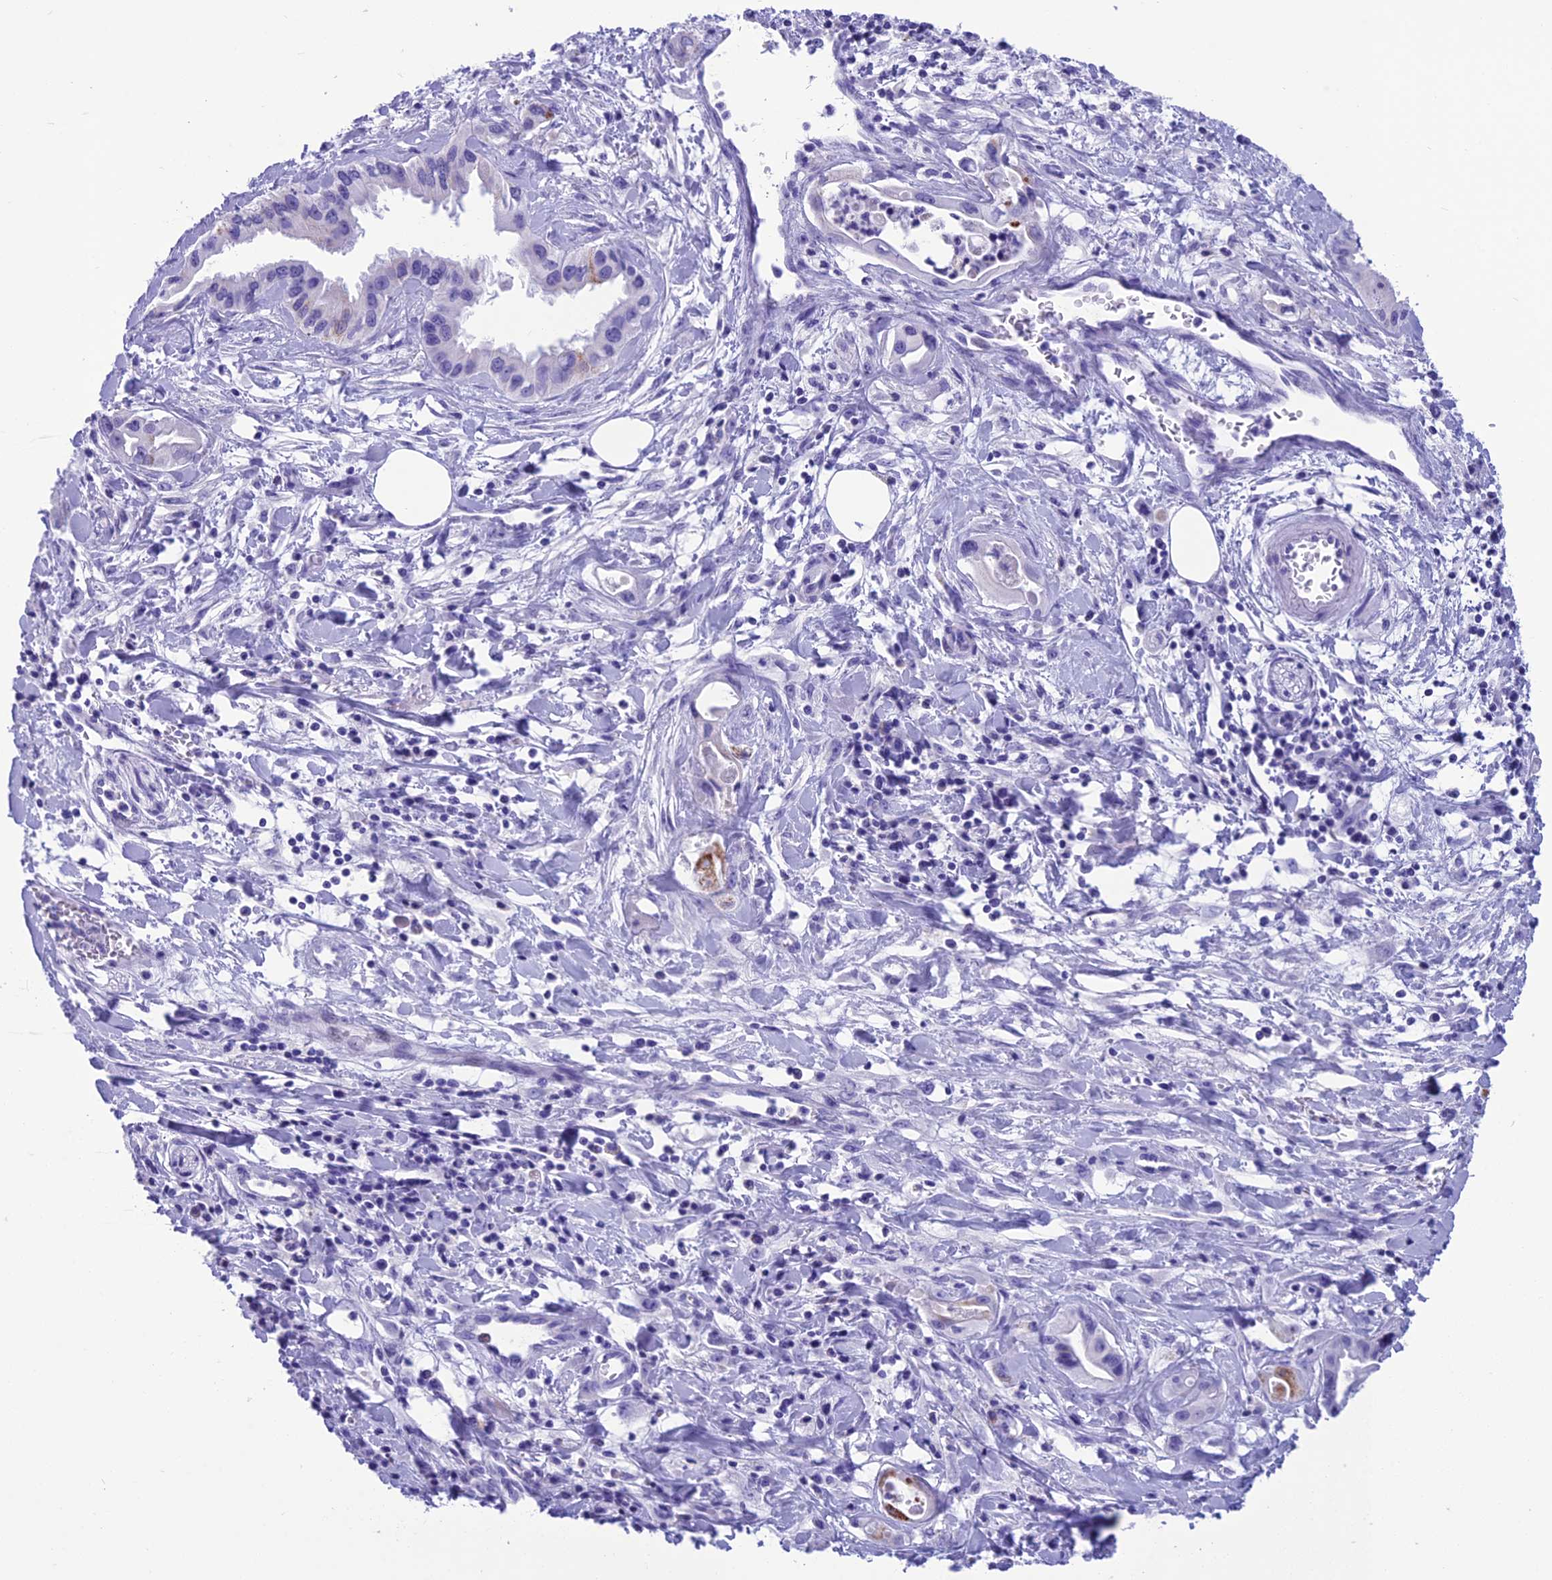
{"staining": {"intensity": "moderate", "quantity": "<25%", "location": "cytoplasmic/membranous"}, "tissue": "pancreatic cancer", "cell_type": "Tumor cells", "image_type": "cancer", "snomed": [{"axis": "morphology", "description": "Adenocarcinoma, NOS"}, {"axis": "topography", "description": "Pancreas"}], "caption": "There is low levels of moderate cytoplasmic/membranous staining in tumor cells of pancreatic adenocarcinoma, as demonstrated by immunohistochemical staining (brown color).", "gene": "TRAM1L1", "patient": {"sex": "female", "age": 77}}